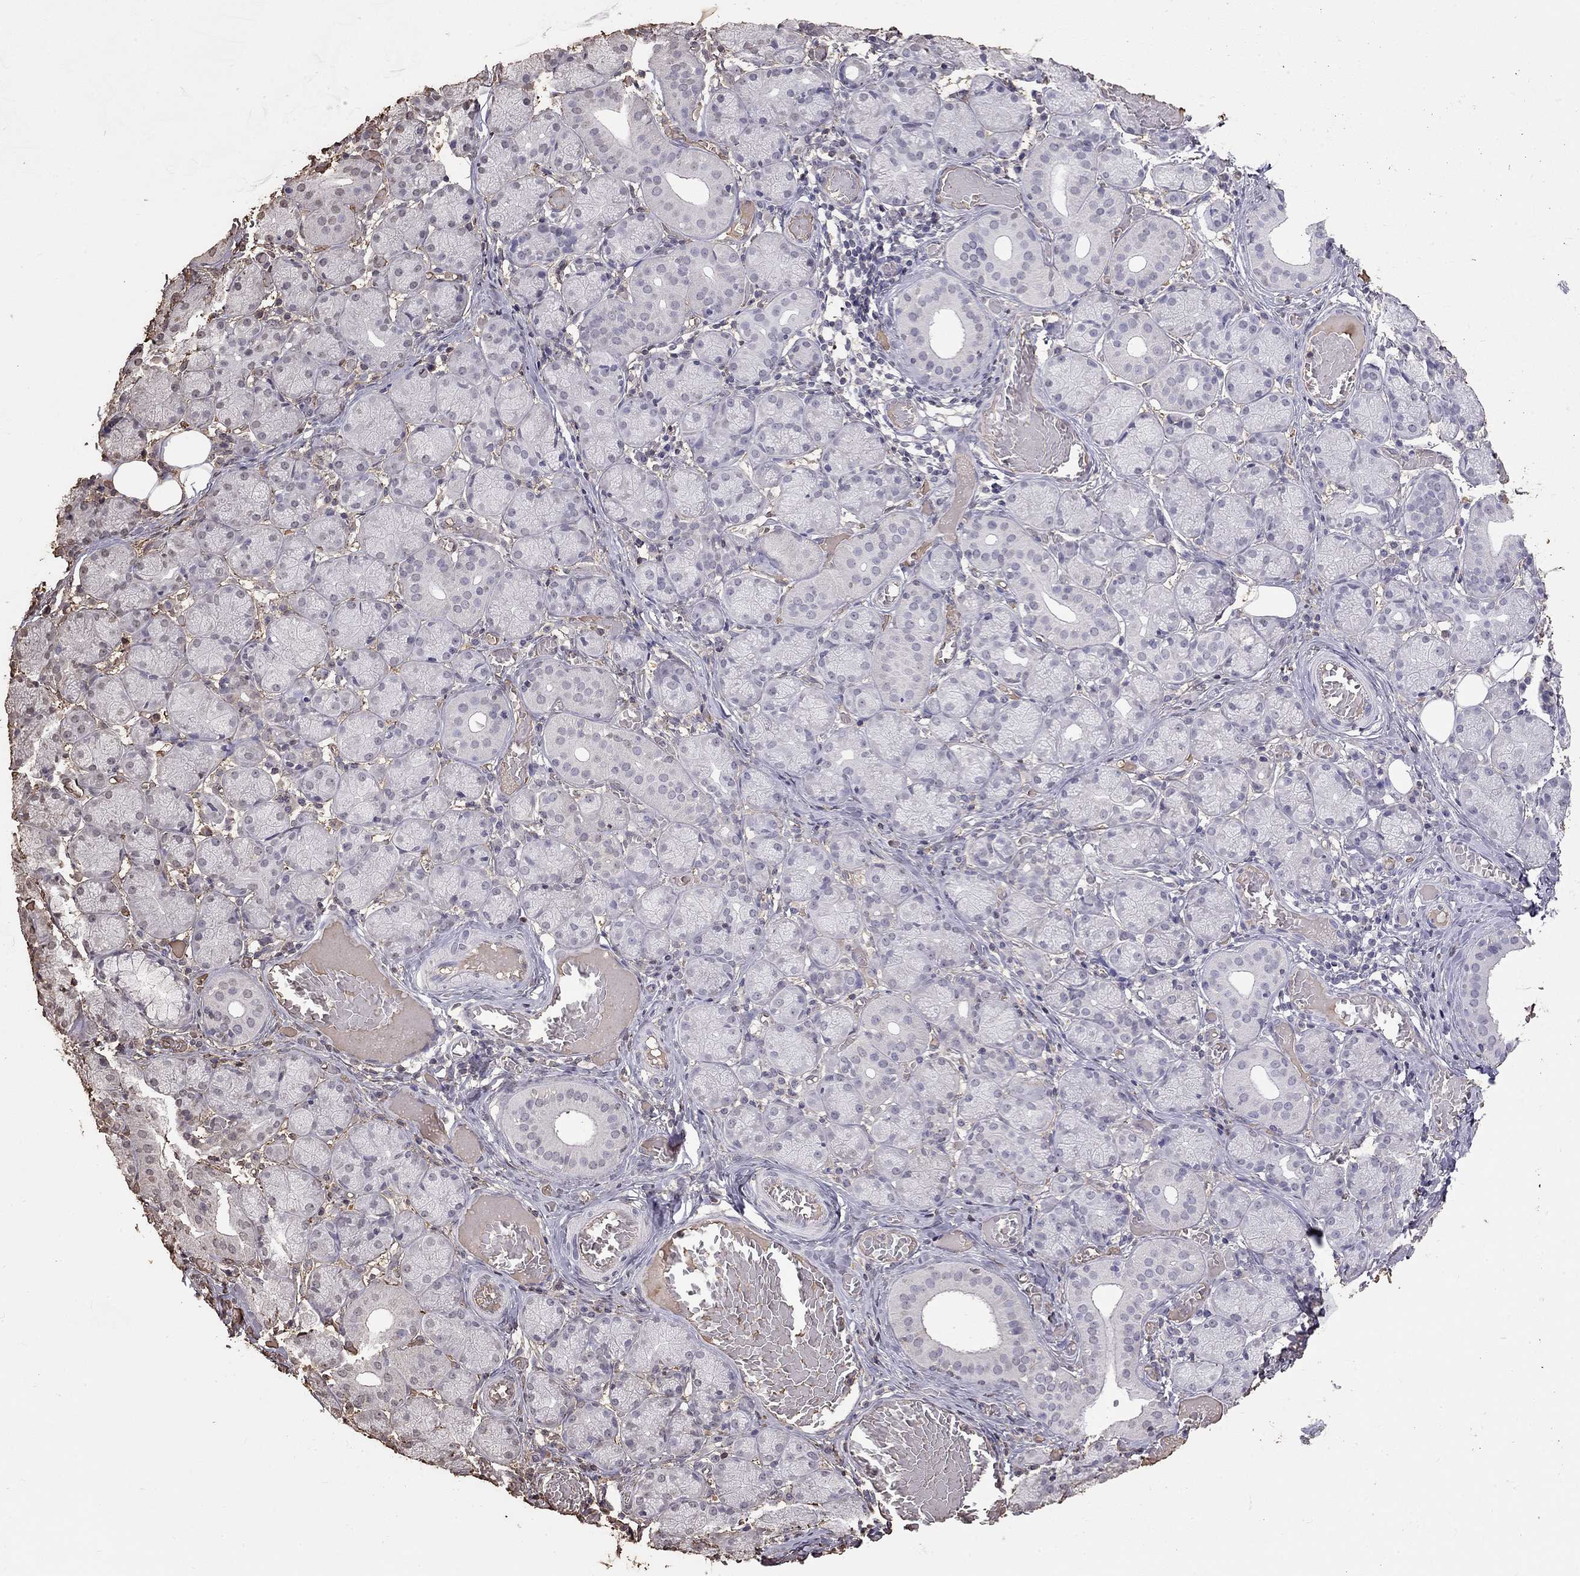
{"staining": {"intensity": "negative", "quantity": "none", "location": "none"}, "tissue": "salivary gland", "cell_type": "Glandular cells", "image_type": "normal", "snomed": [{"axis": "morphology", "description": "Normal tissue, NOS"}, {"axis": "topography", "description": "Salivary gland"}, {"axis": "topography", "description": "Peripheral nerve tissue"}], "caption": "Protein analysis of benign salivary gland shows no significant expression in glandular cells. The staining was performed using DAB to visualize the protein expression in brown, while the nuclei were stained in blue with hematoxylin (Magnification: 20x).", "gene": "SUN3", "patient": {"sex": "female", "age": 24}}